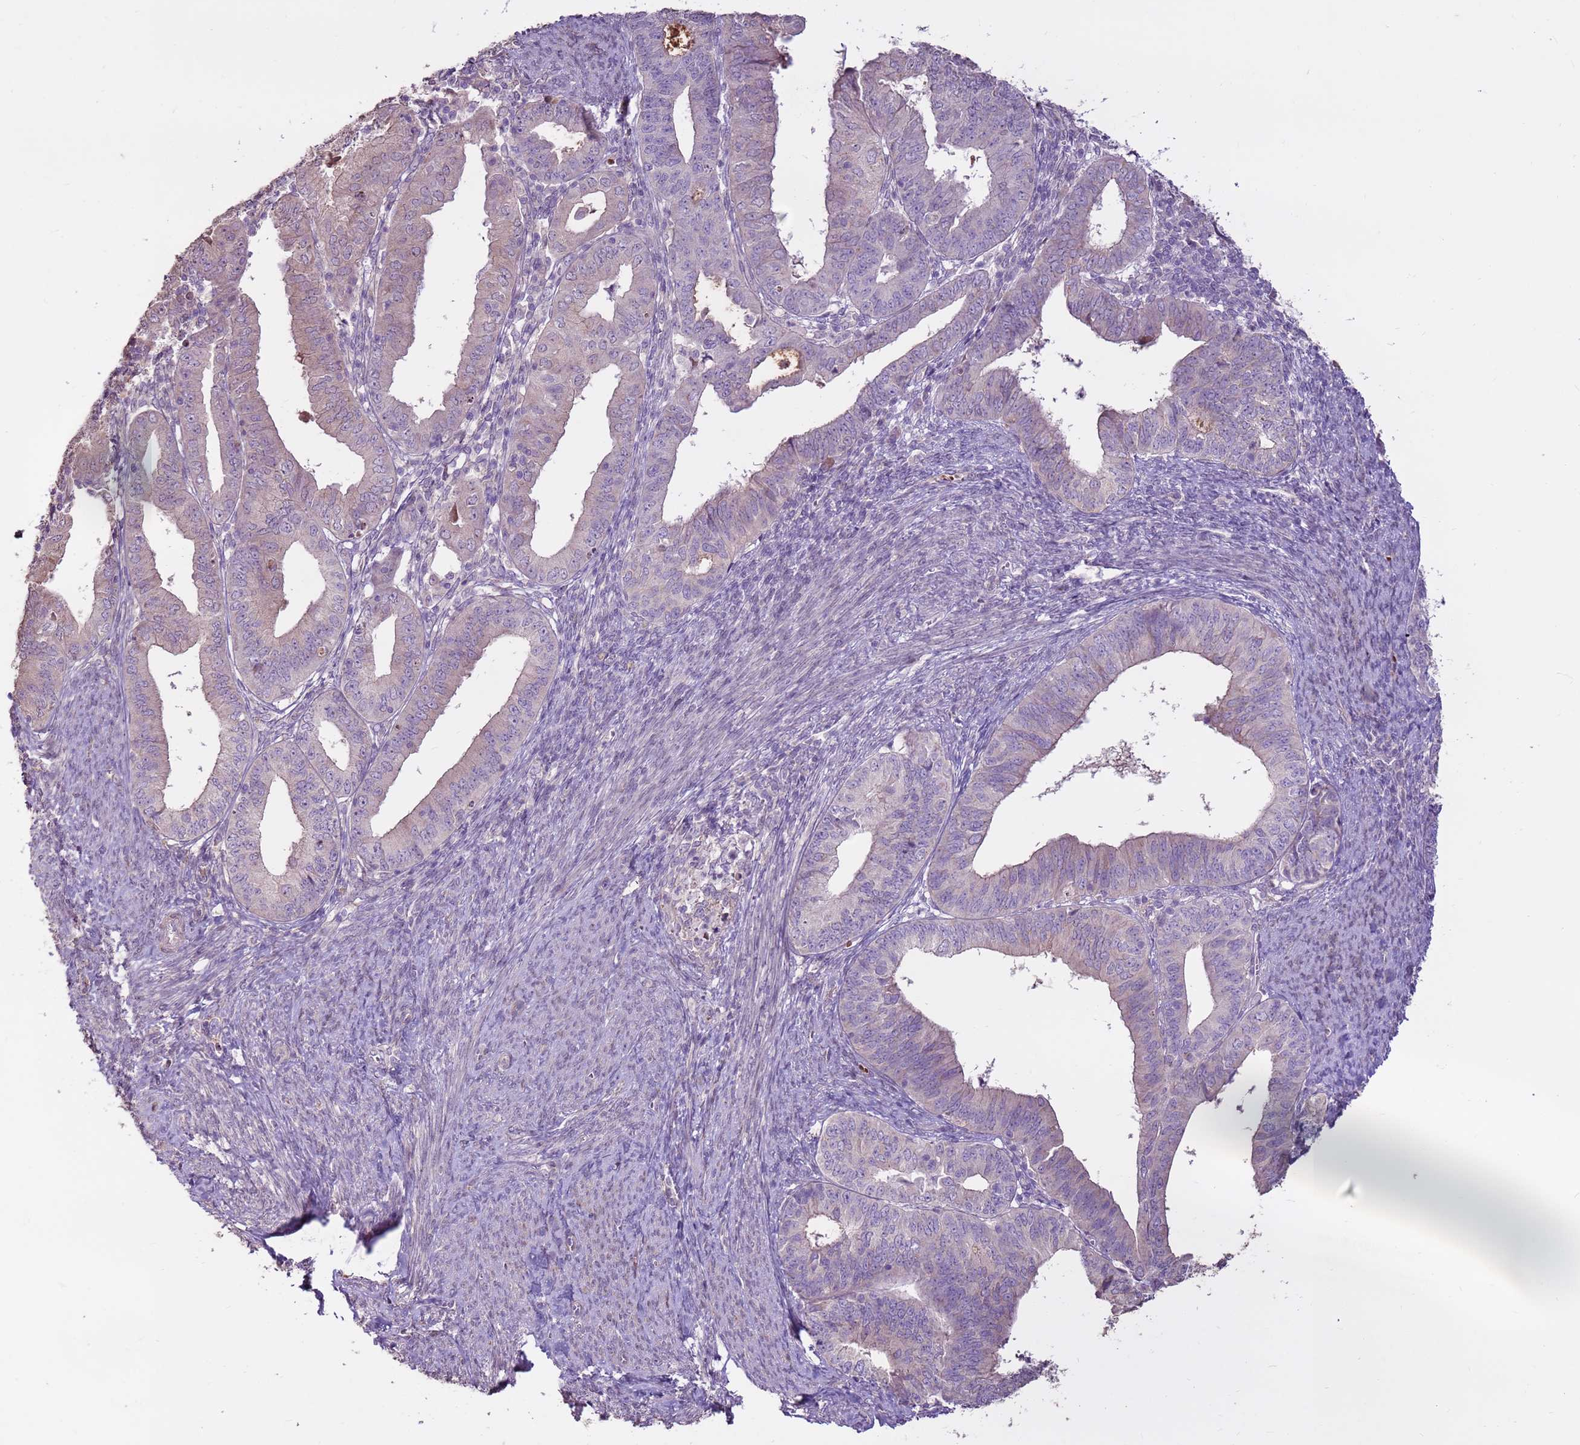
{"staining": {"intensity": "moderate", "quantity": "<25%", "location": "nuclear"}, "tissue": "endometrial cancer", "cell_type": "Tumor cells", "image_type": "cancer", "snomed": [{"axis": "morphology", "description": "Adenocarcinoma, NOS"}, {"axis": "topography", "description": "Endometrium"}], "caption": "A brown stain highlights moderate nuclear staining of a protein in human endometrial cancer (adenocarcinoma) tumor cells.", "gene": "LGI4", "patient": {"sex": "female", "age": 56}}